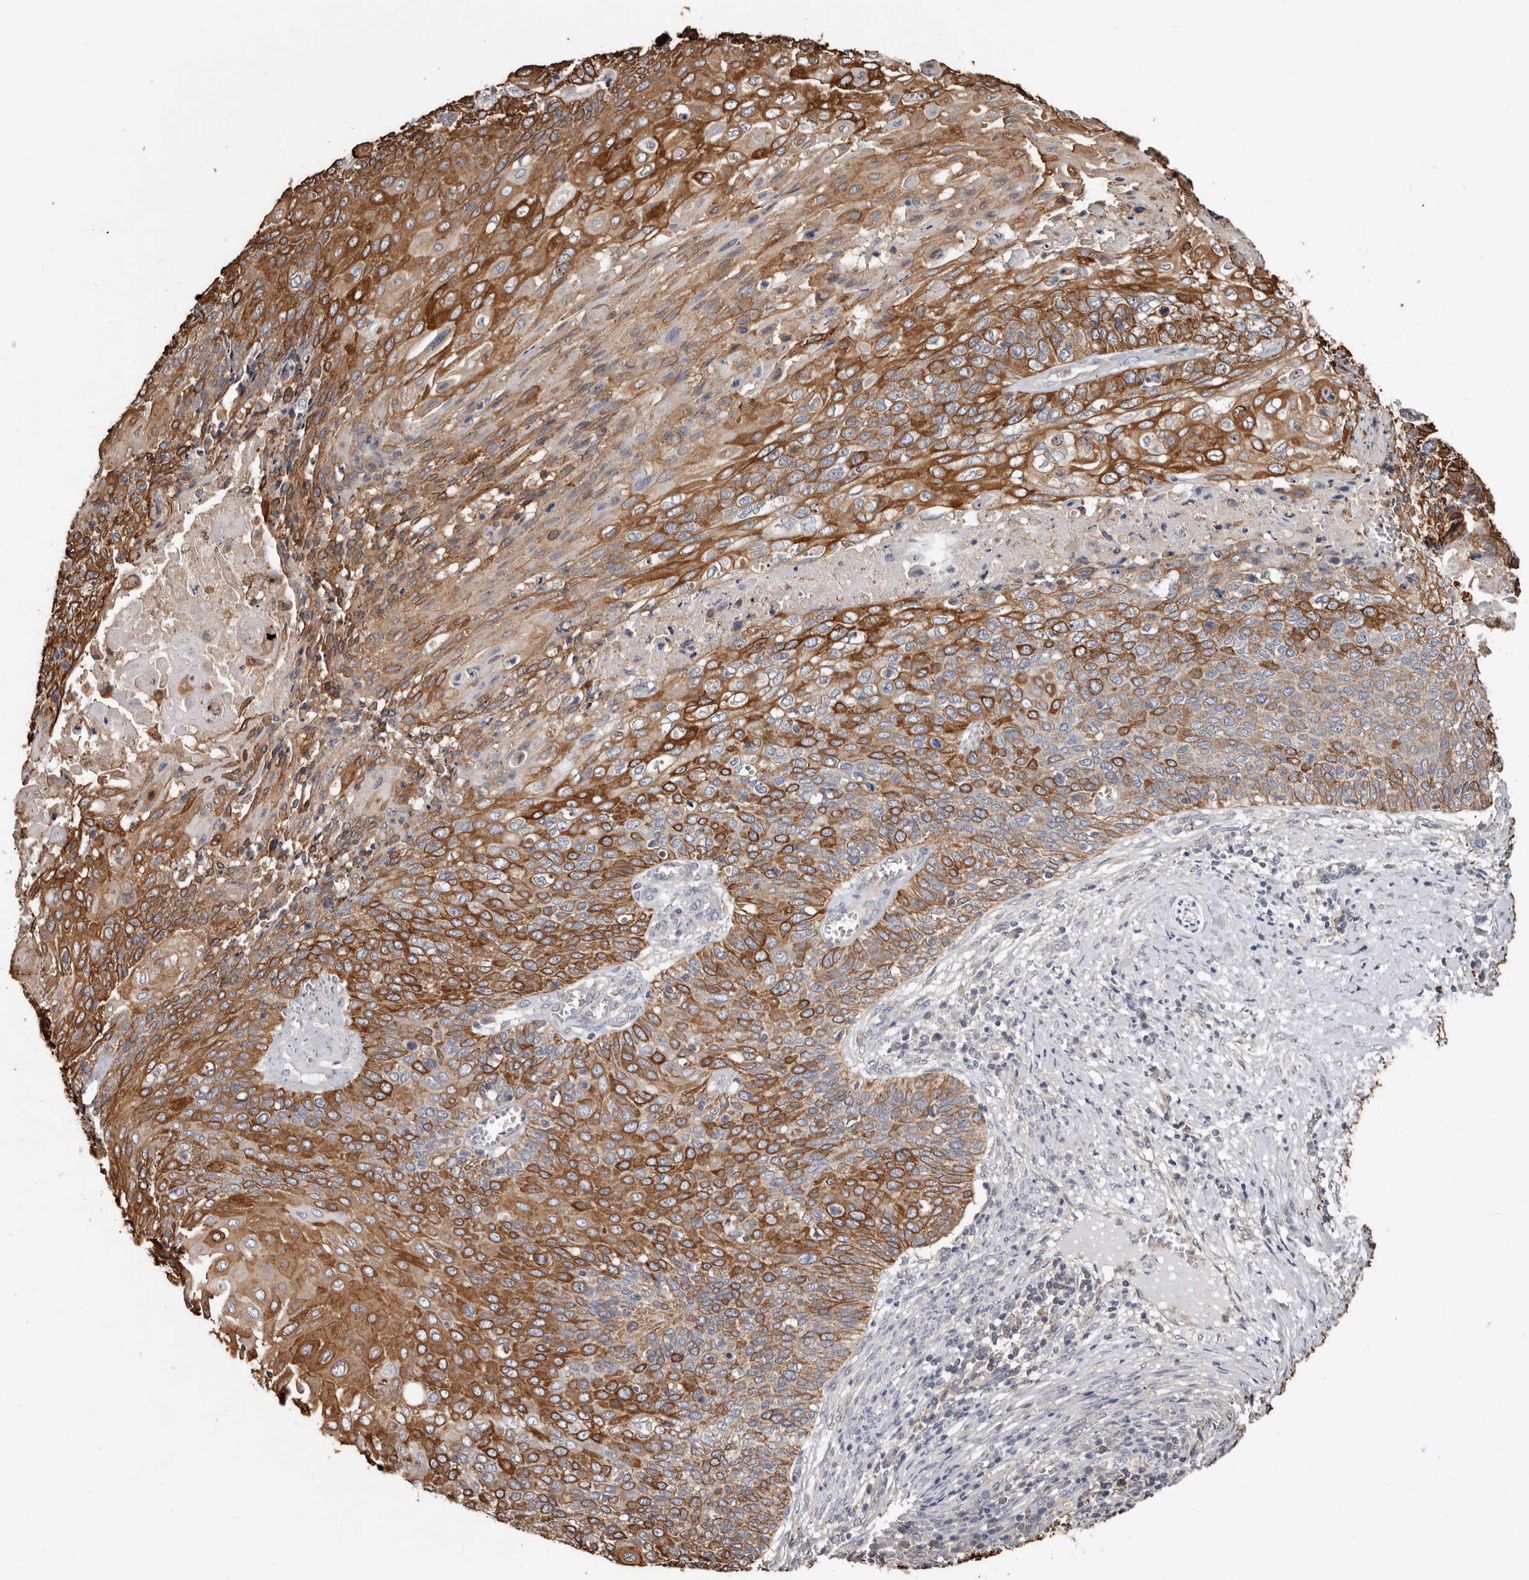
{"staining": {"intensity": "strong", "quantity": ">75%", "location": "cytoplasmic/membranous"}, "tissue": "cervical cancer", "cell_type": "Tumor cells", "image_type": "cancer", "snomed": [{"axis": "morphology", "description": "Squamous cell carcinoma, NOS"}, {"axis": "topography", "description": "Cervix"}], "caption": "The micrograph reveals staining of cervical squamous cell carcinoma, revealing strong cytoplasmic/membranous protein positivity (brown color) within tumor cells.", "gene": "MRPL18", "patient": {"sex": "female", "age": 39}}